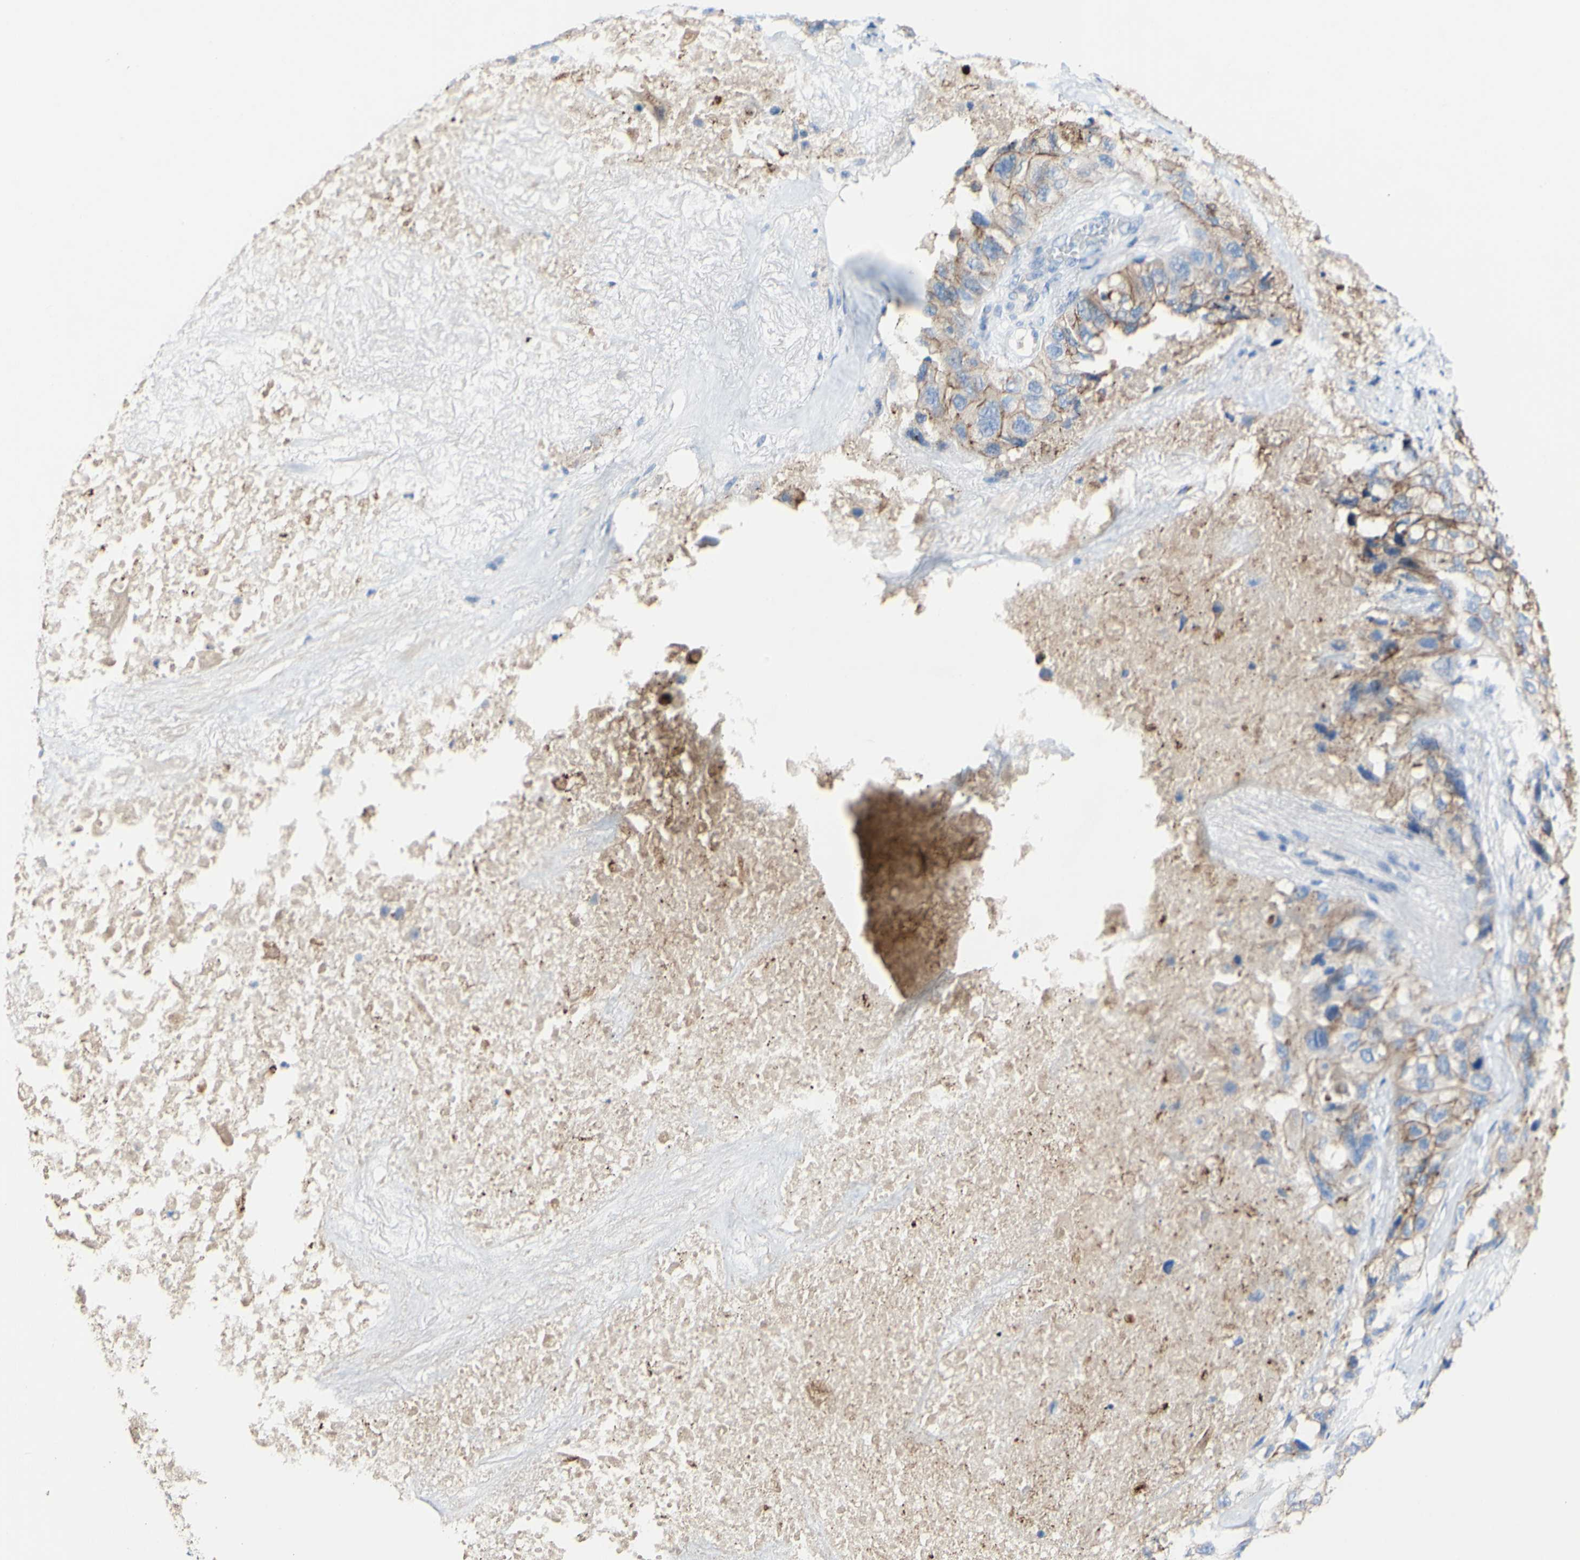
{"staining": {"intensity": "moderate", "quantity": ">75%", "location": "cytoplasmic/membranous"}, "tissue": "lung cancer", "cell_type": "Tumor cells", "image_type": "cancer", "snomed": [{"axis": "morphology", "description": "Squamous cell carcinoma, NOS"}, {"axis": "topography", "description": "Lung"}], "caption": "Squamous cell carcinoma (lung) stained for a protein reveals moderate cytoplasmic/membranous positivity in tumor cells.", "gene": "DSC2", "patient": {"sex": "female", "age": 73}}